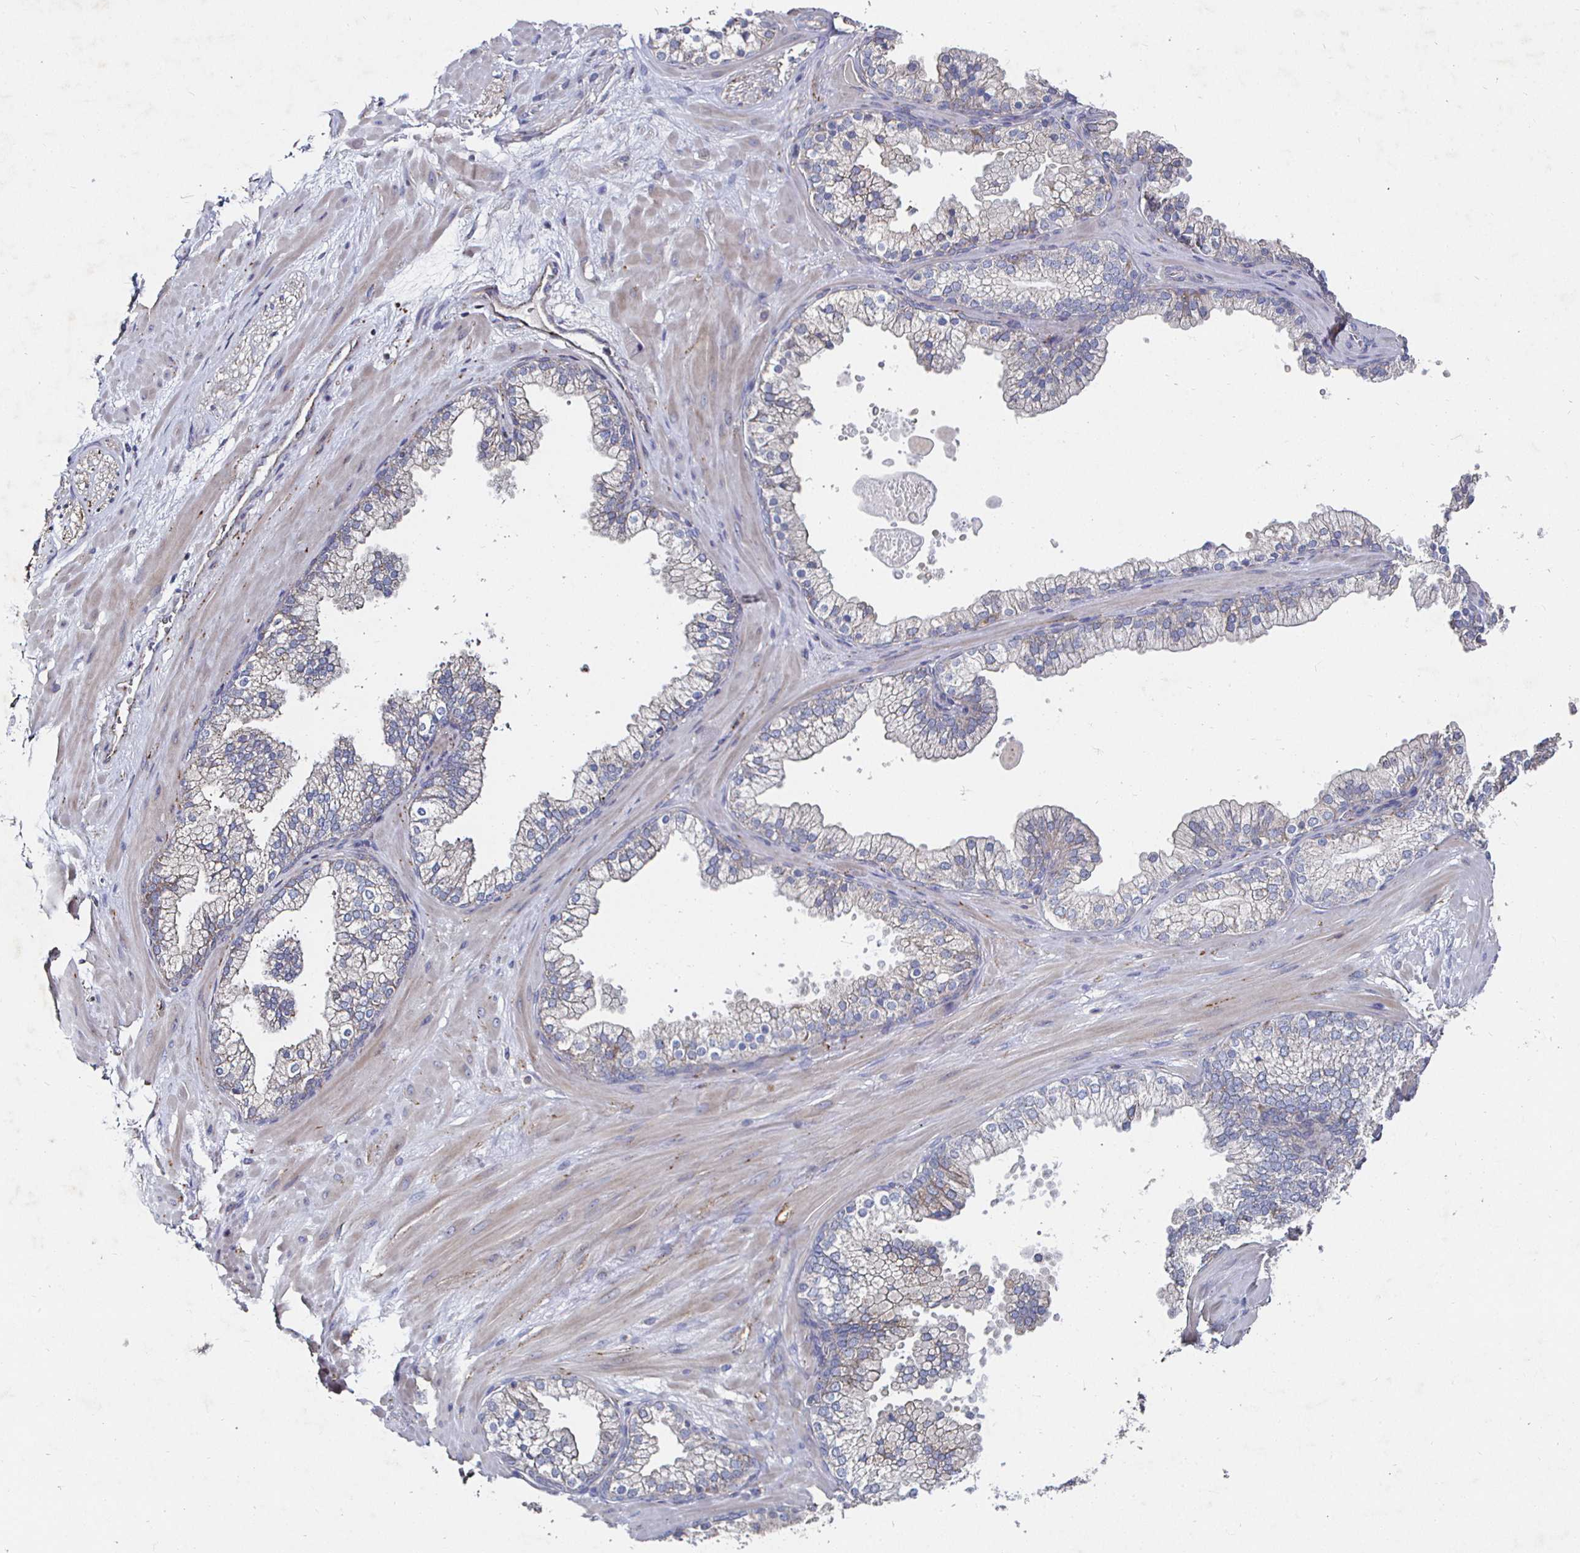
{"staining": {"intensity": "negative", "quantity": "none", "location": "none"}, "tissue": "adipose tissue", "cell_type": "Adipocytes", "image_type": "normal", "snomed": [{"axis": "morphology", "description": "Normal tissue, NOS"}, {"axis": "topography", "description": "Prostate"}, {"axis": "topography", "description": "Peripheral nerve tissue"}], "caption": "A high-resolution histopathology image shows IHC staining of benign adipose tissue, which reveals no significant staining in adipocytes.", "gene": "NRSN1", "patient": {"sex": "male", "age": 61}}